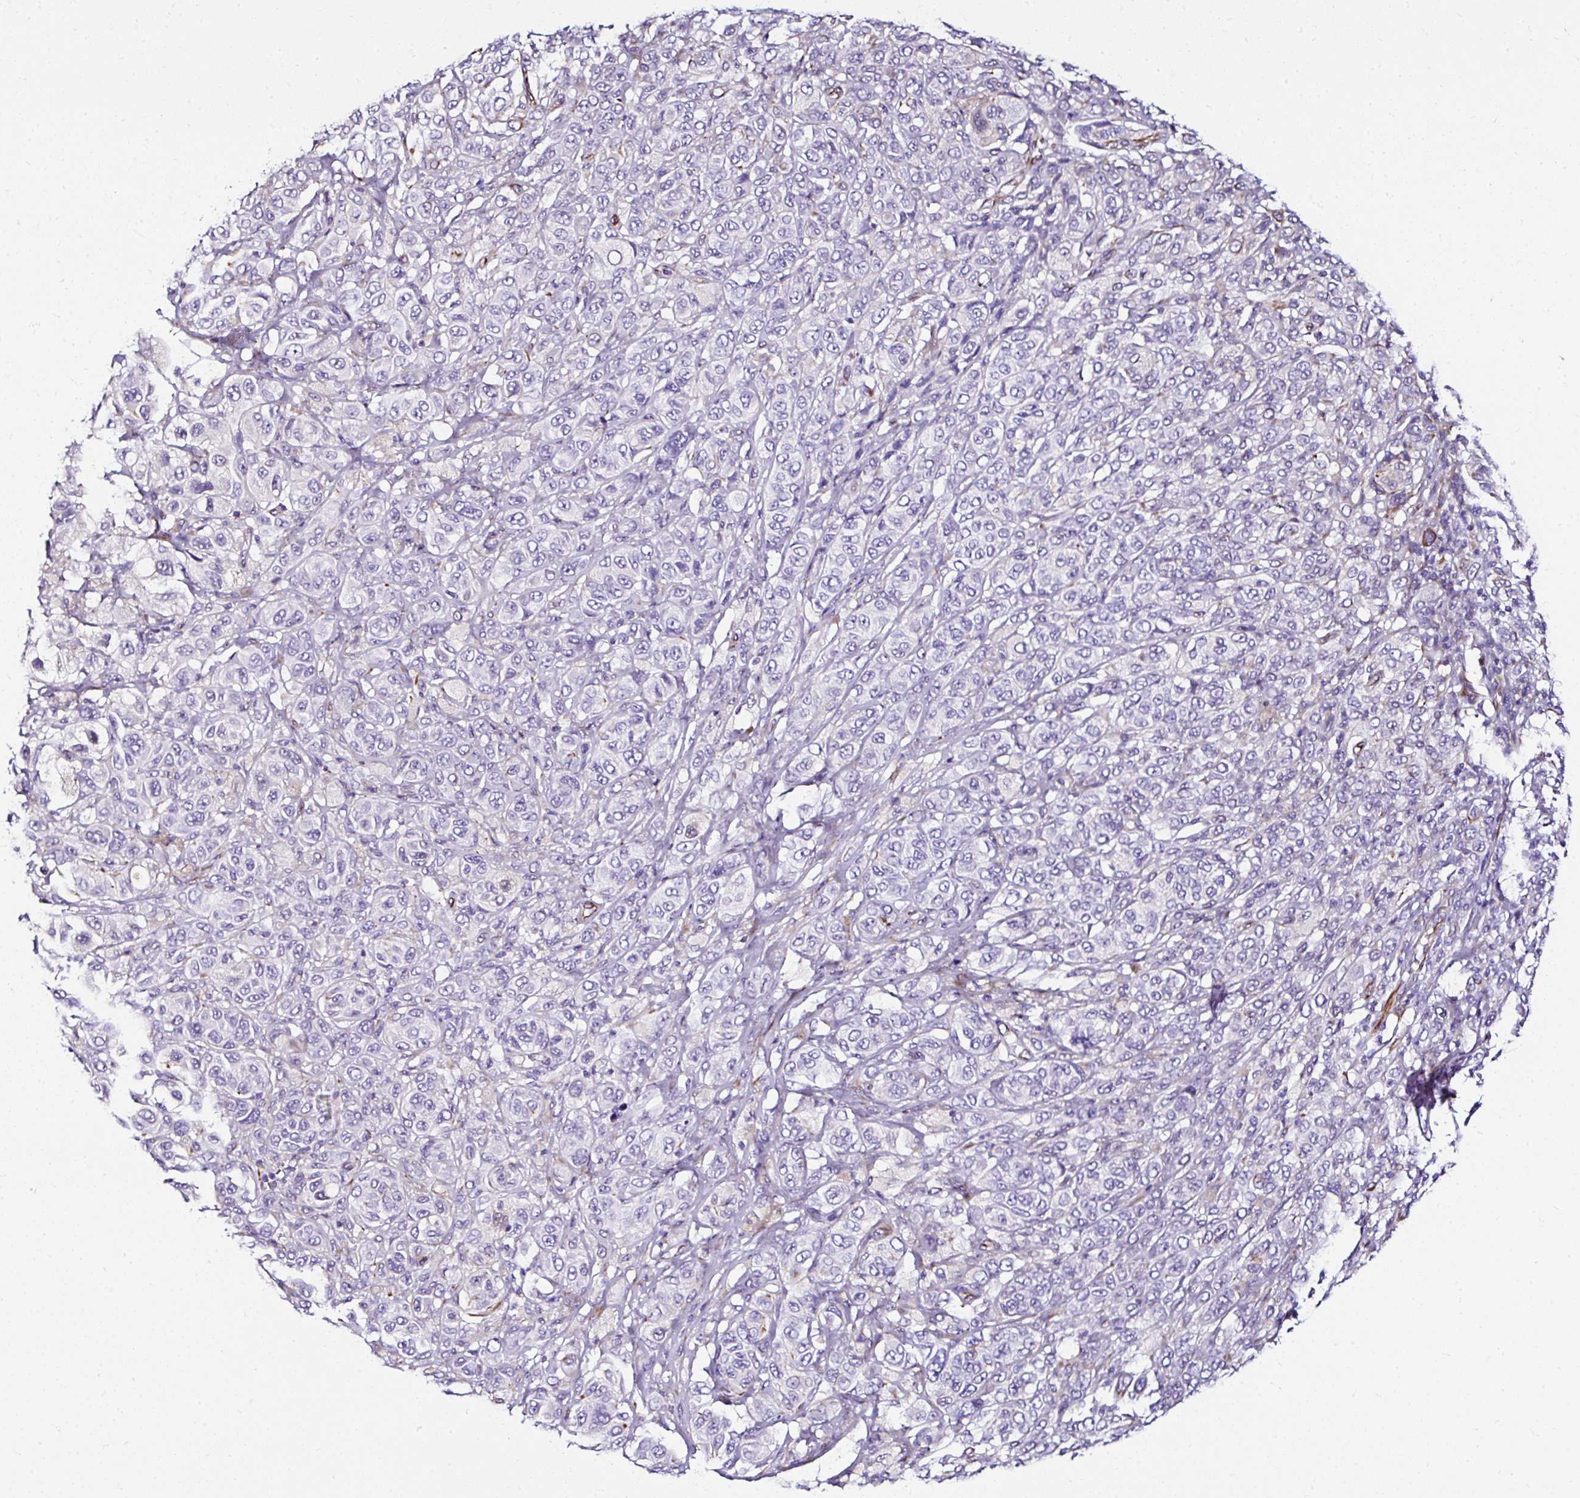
{"staining": {"intensity": "negative", "quantity": "none", "location": "none"}, "tissue": "melanoma", "cell_type": "Tumor cells", "image_type": "cancer", "snomed": [{"axis": "morphology", "description": "Malignant melanoma, NOS"}, {"axis": "topography", "description": "Skin"}], "caption": "An image of human malignant melanoma is negative for staining in tumor cells.", "gene": "DEPDC5", "patient": {"sex": "male", "age": 42}}